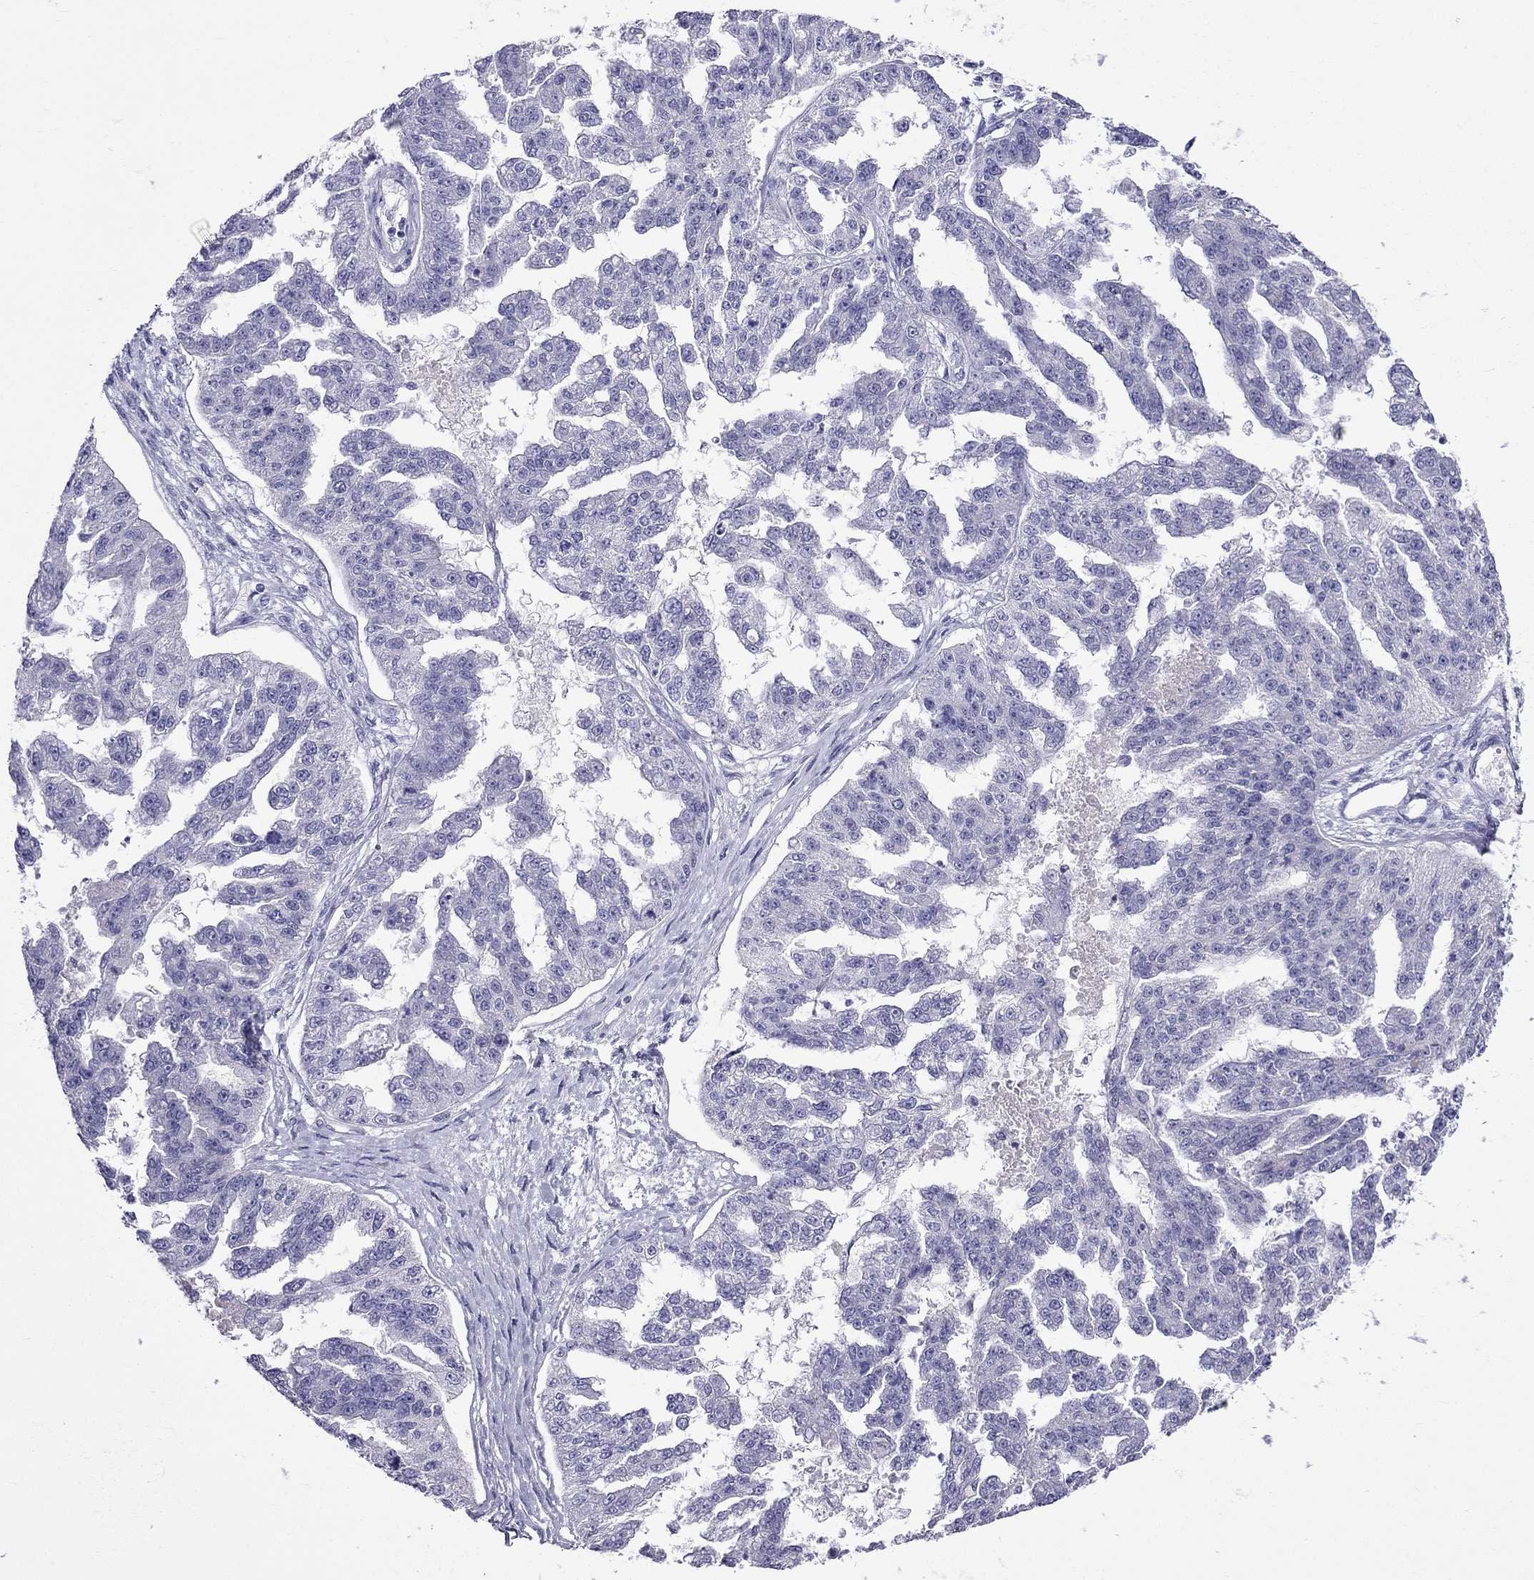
{"staining": {"intensity": "negative", "quantity": "none", "location": "none"}, "tissue": "ovarian cancer", "cell_type": "Tumor cells", "image_type": "cancer", "snomed": [{"axis": "morphology", "description": "Cystadenocarcinoma, serous, NOS"}, {"axis": "topography", "description": "Ovary"}], "caption": "An image of ovarian serous cystadenocarcinoma stained for a protein demonstrates no brown staining in tumor cells. Brightfield microscopy of immunohistochemistry (IHC) stained with DAB (3,3'-diaminobenzidine) (brown) and hematoxylin (blue), captured at high magnification.", "gene": "PATE1", "patient": {"sex": "female", "age": 58}}